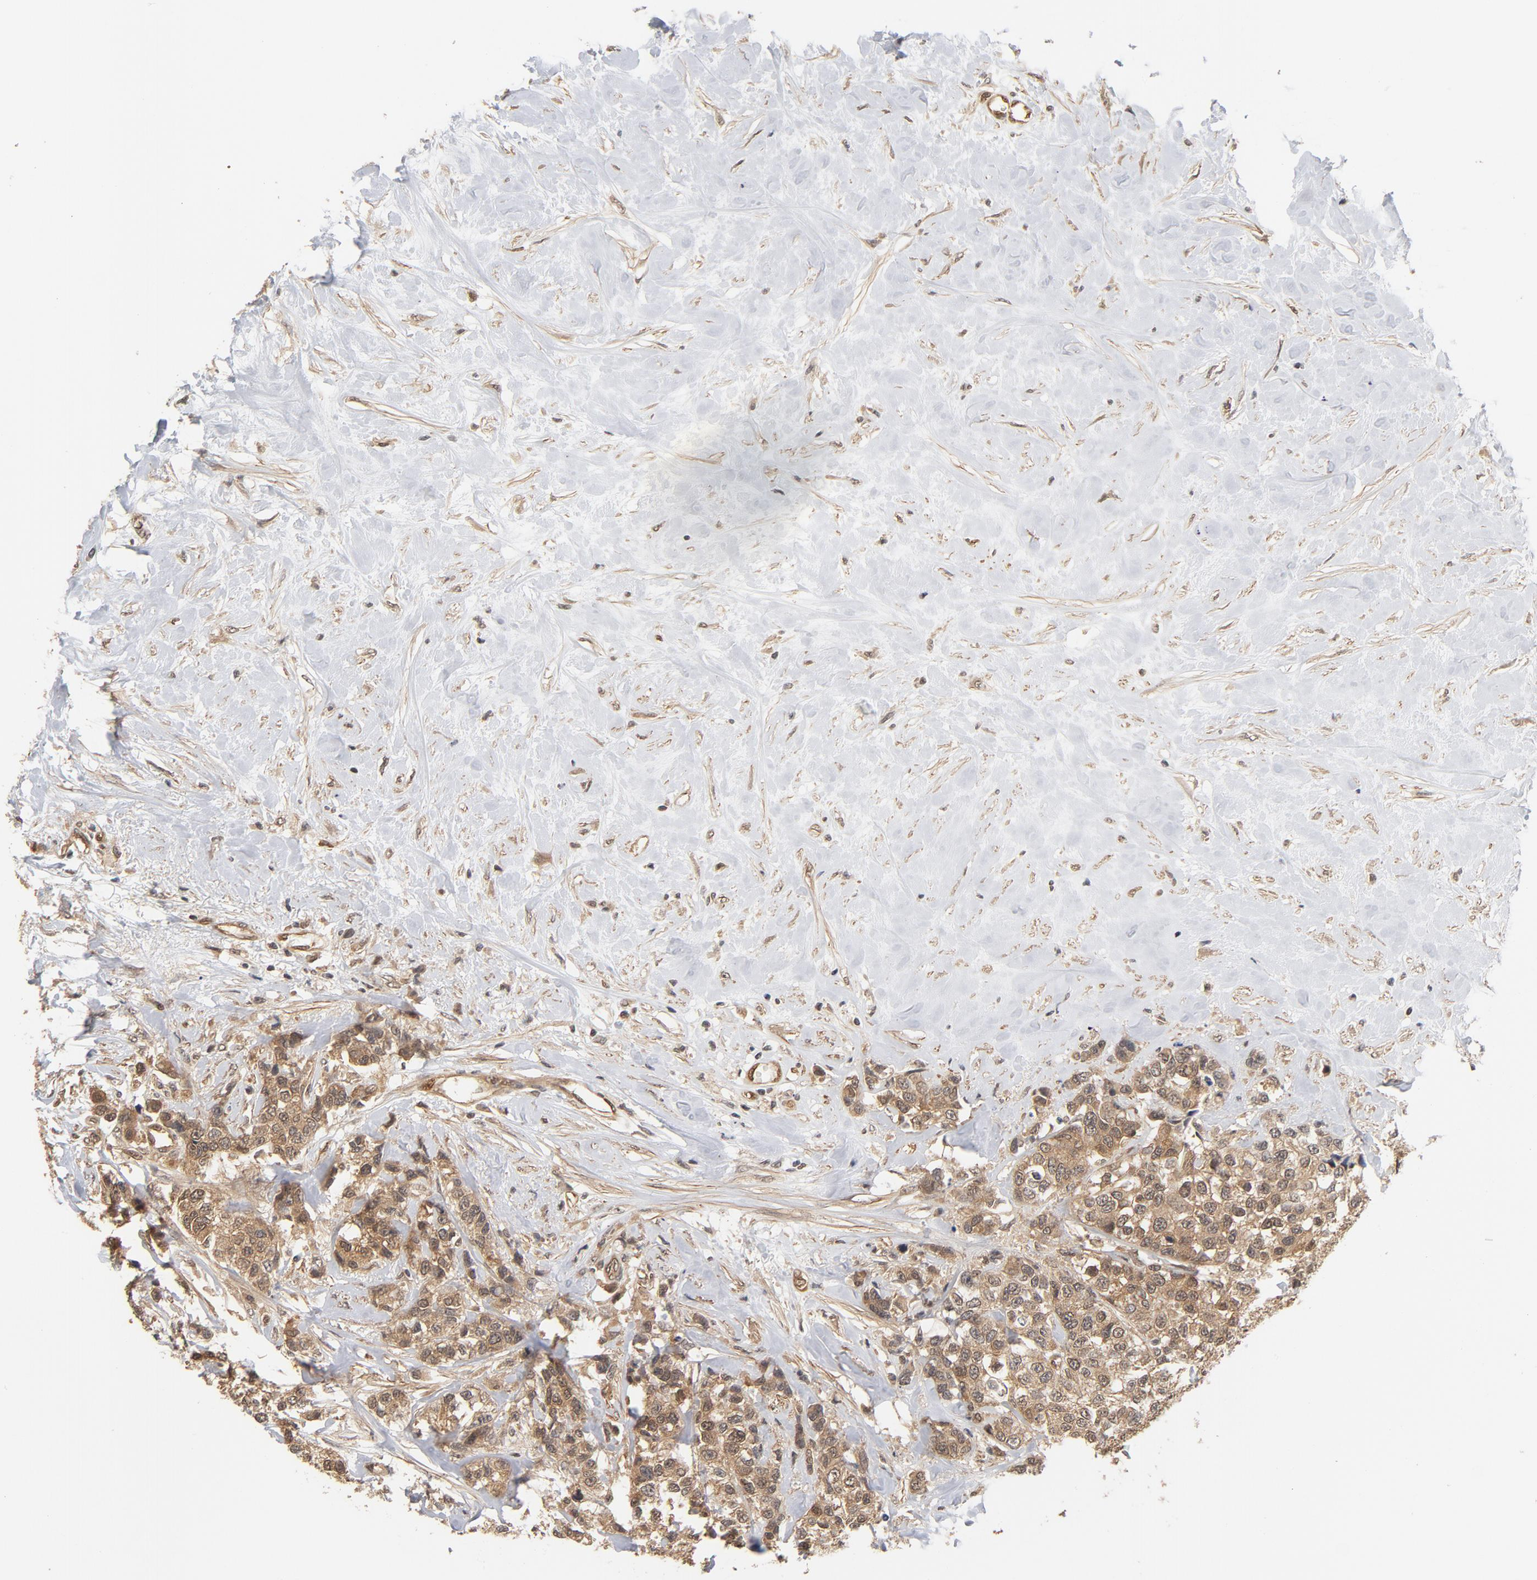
{"staining": {"intensity": "moderate", "quantity": ">75%", "location": "cytoplasmic/membranous,nuclear"}, "tissue": "breast cancer", "cell_type": "Tumor cells", "image_type": "cancer", "snomed": [{"axis": "morphology", "description": "Duct carcinoma"}, {"axis": "topography", "description": "Breast"}], "caption": "A micrograph of breast cancer stained for a protein demonstrates moderate cytoplasmic/membranous and nuclear brown staining in tumor cells.", "gene": "CDC37", "patient": {"sex": "female", "age": 51}}